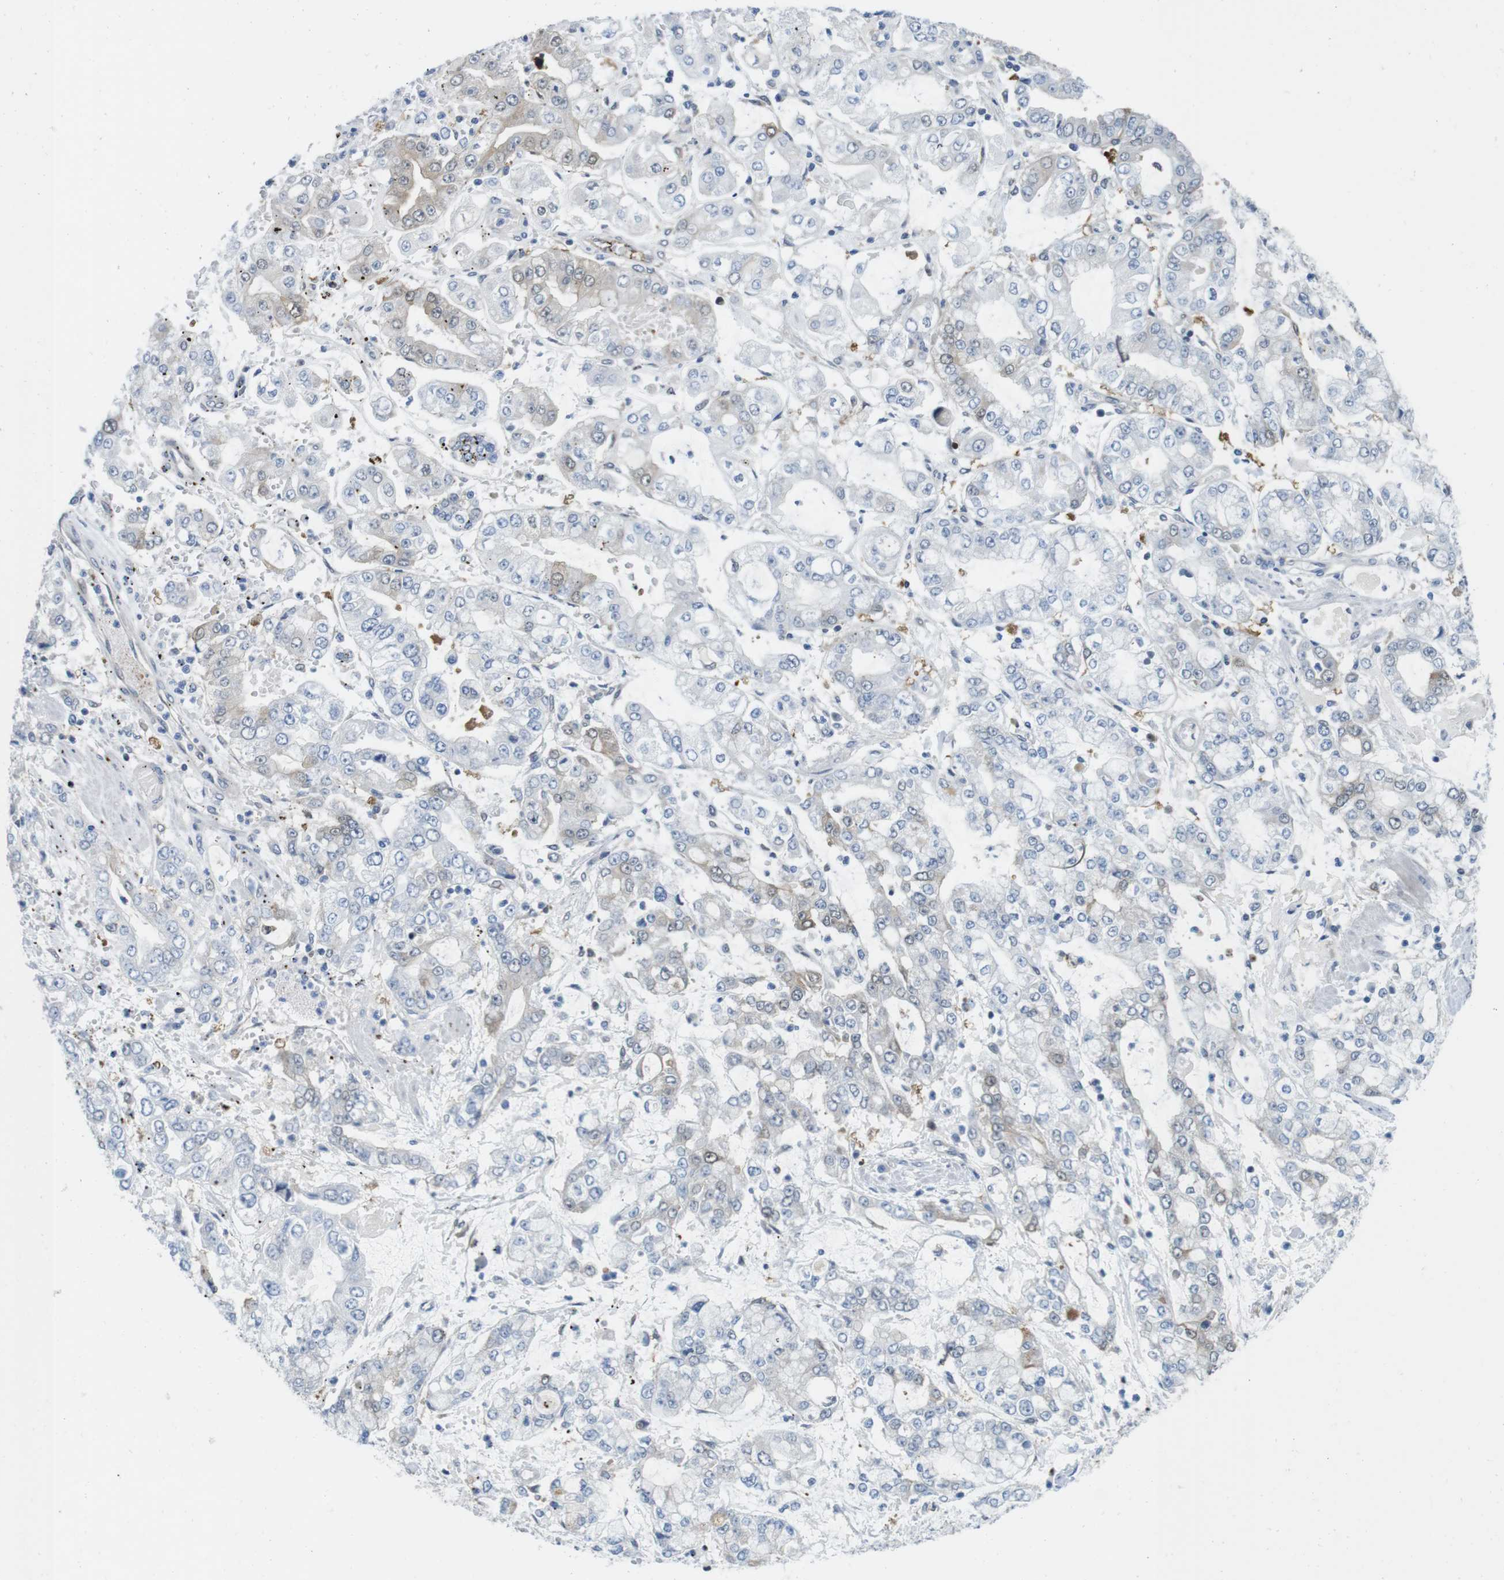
{"staining": {"intensity": "weak", "quantity": "<25%", "location": "cytoplasmic/membranous"}, "tissue": "stomach cancer", "cell_type": "Tumor cells", "image_type": "cancer", "snomed": [{"axis": "morphology", "description": "Adenocarcinoma, NOS"}, {"axis": "topography", "description": "Stomach"}], "caption": "IHC histopathology image of neoplastic tissue: human stomach adenocarcinoma stained with DAB (3,3'-diaminobenzidine) demonstrates no significant protein staining in tumor cells.", "gene": "CASP2", "patient": {"sex": "male", "age": 76}}